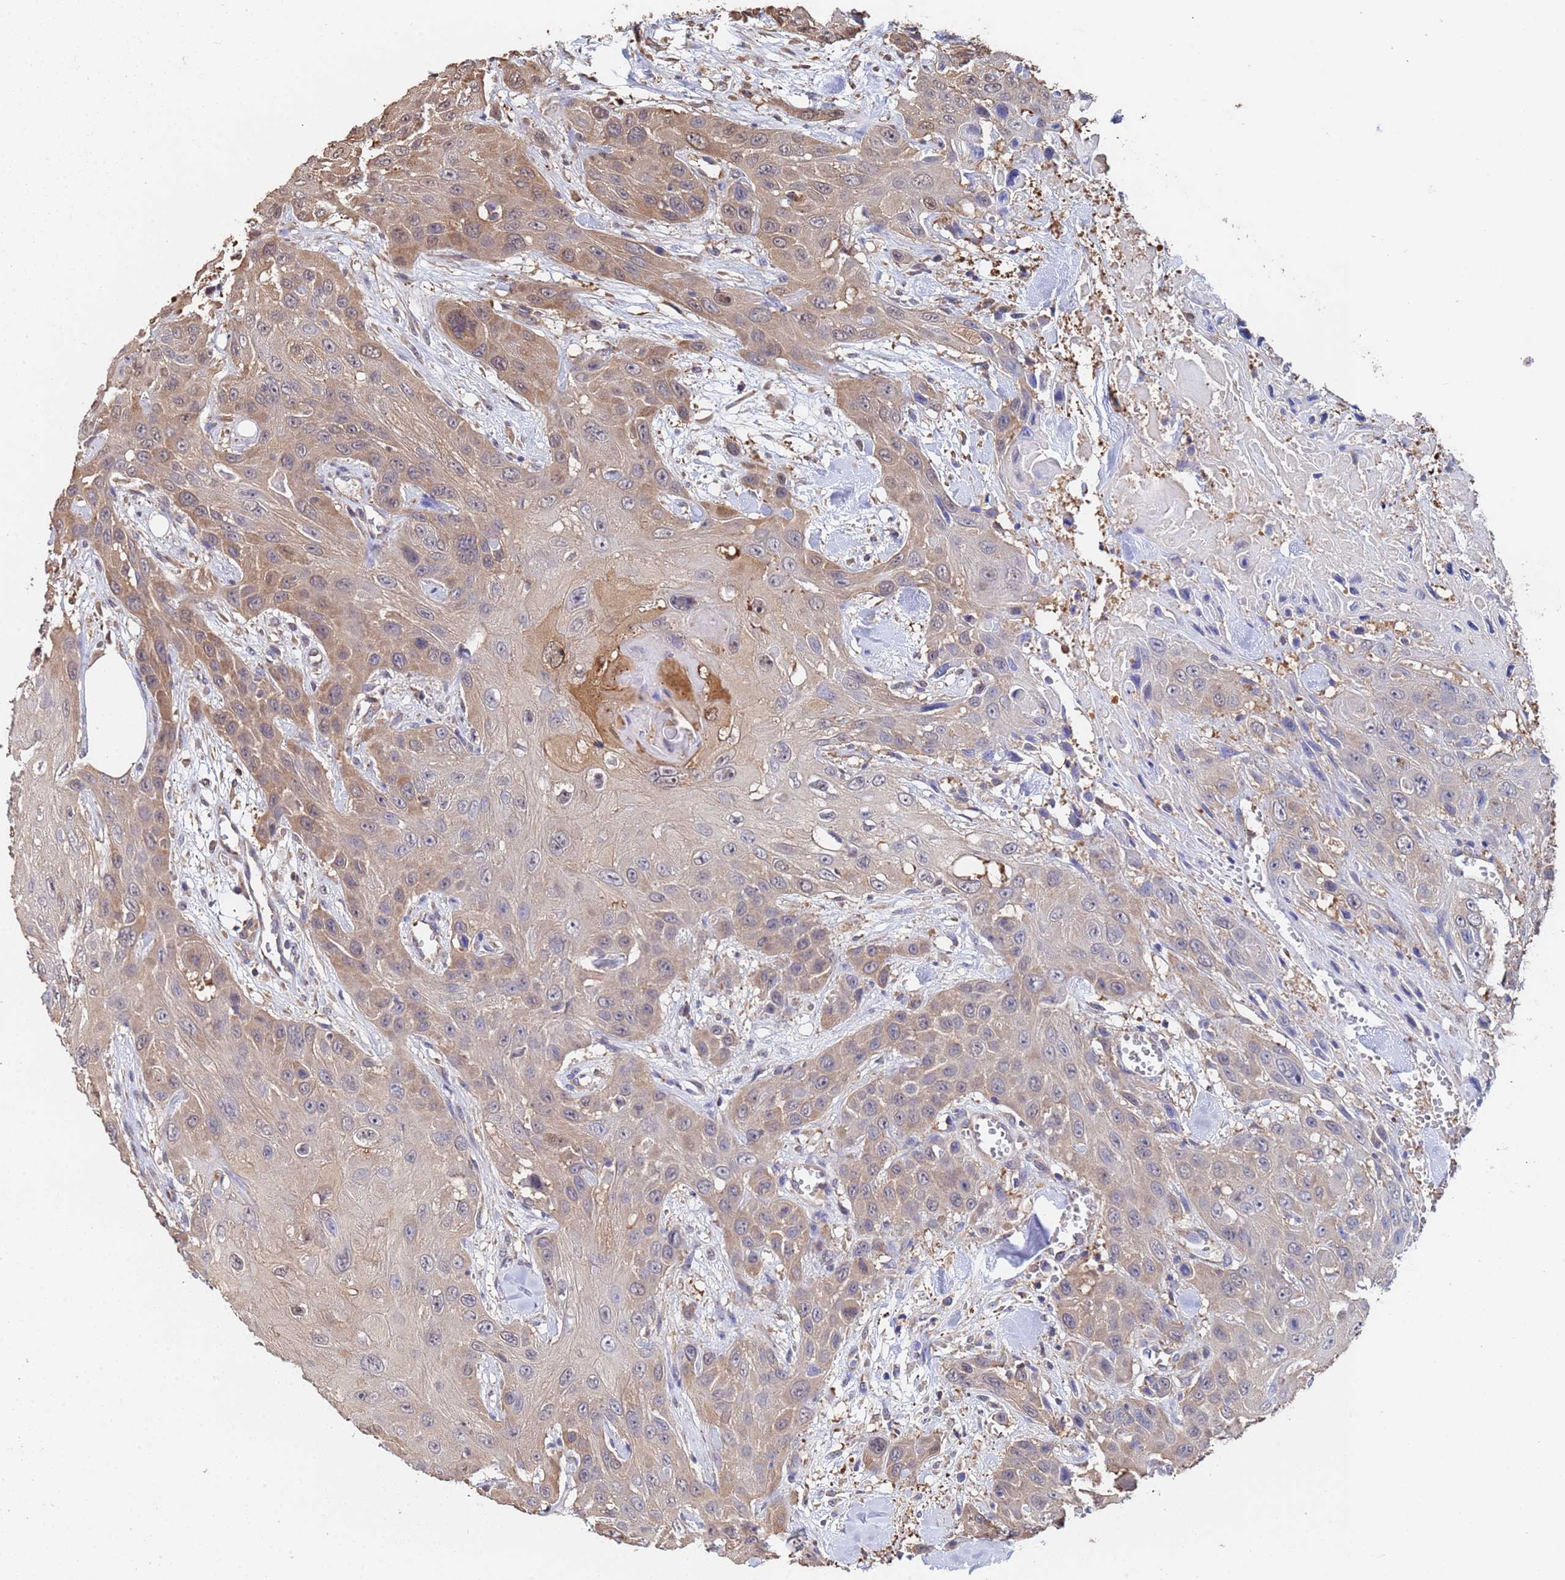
{"staining": {"intensity": "moderate", "quantity": "25%-75%", "location": "cytoplasmic/membranous"}, "tissue": "head and neck cancer", "cell_type": "Tumor cells", "image_type": "cancer", "snomed": [{"axis": "morphology", "description": "Squamous cell carcinoma, NOS"}, {"axis": "topography", "description": "Head-Neck"}], "caption": "Moderate cytoplasmic/membranous positivity for a protein is appreciated in about 25%-75% of tumor cells of squamous cell carcinoma (head and neck) using immunohistochemistry.", "gene": "FAM25A", "patient": {"sex": "male", "age": 81}}